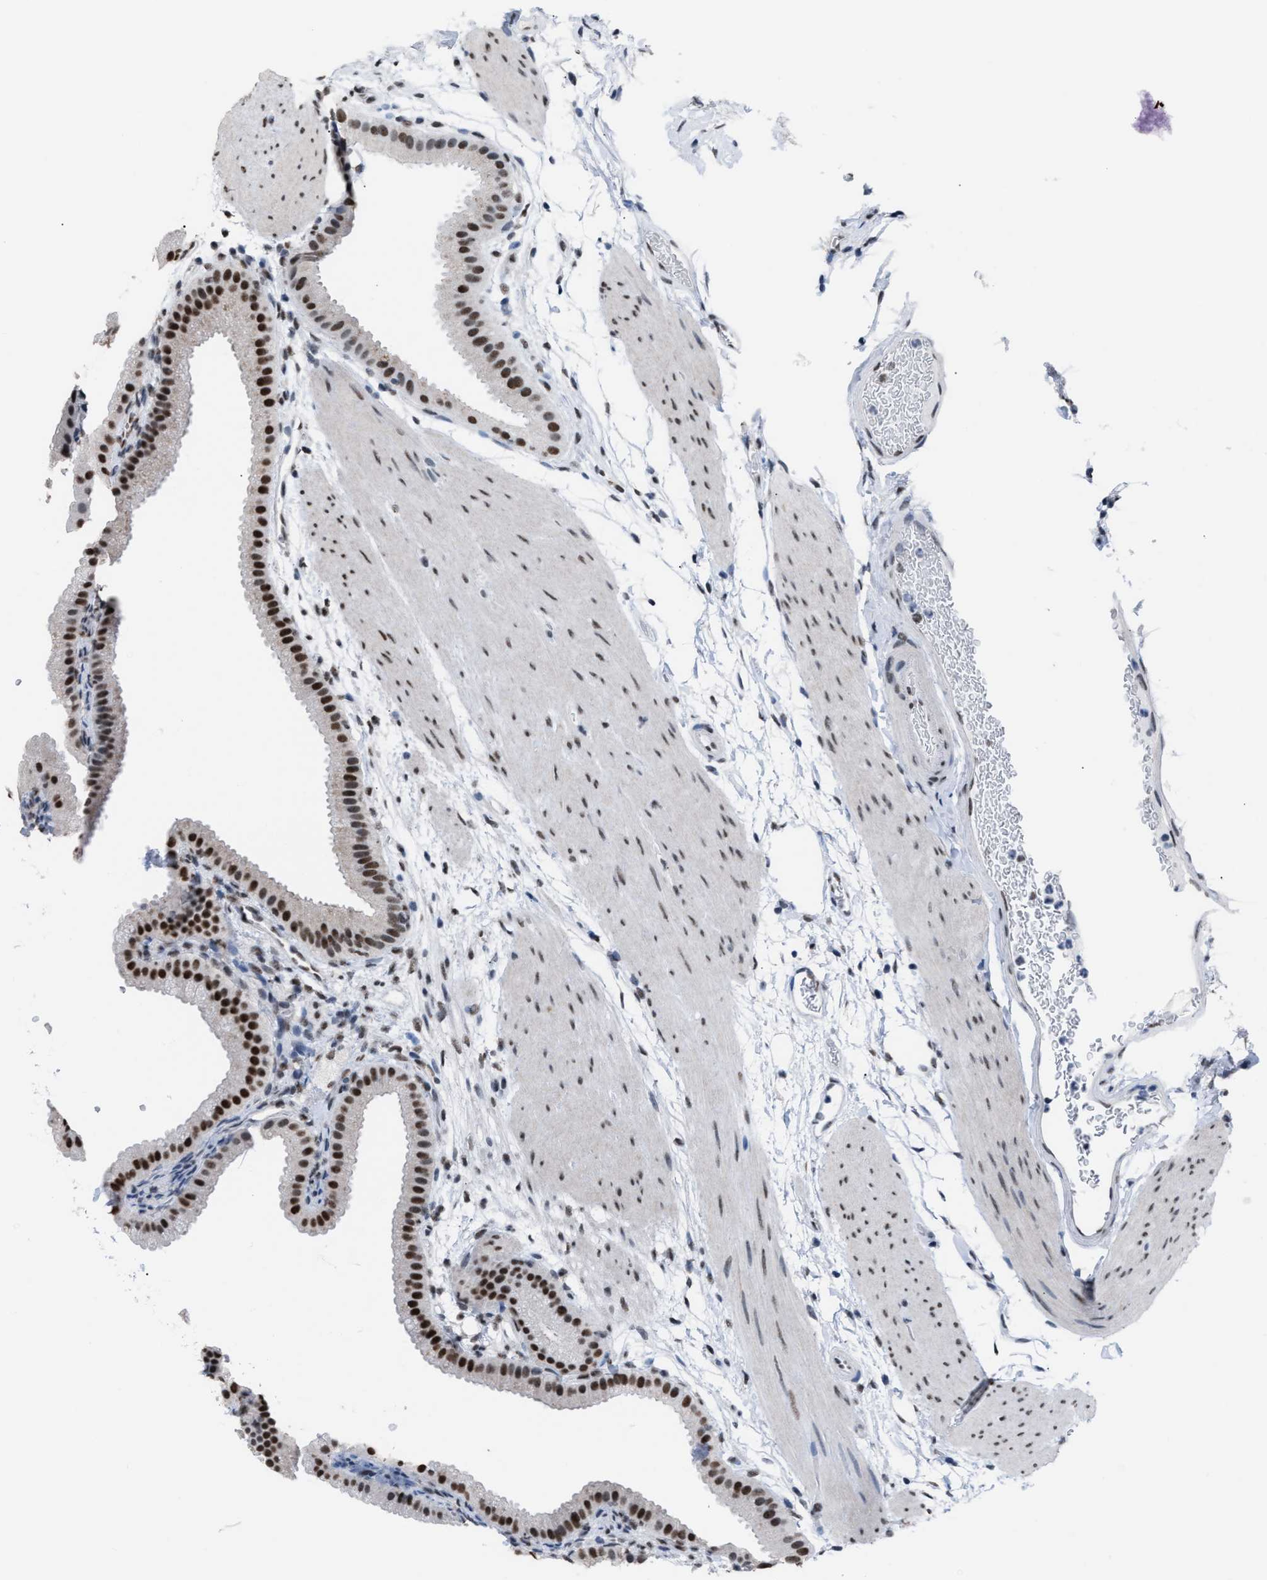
{"staining": {"intensity": "strong", "quantity": ">75%", "location": "nuclear"}, "tissue": "gallbladder", "cell_type": "Glandular cells", "image_type": "normal", "snomed": [{"axis": "morphology", "description": "Normal tissue, NOS"}, {"axis": "topography", "description": "Gallbladder"}], "caption": "The image exhibits staining of benign gallbladder, revealing strong nuclear protein staining (brown color) within glandular cells. (DAB IHC with brightfield microscopy, high magnification).", "gene": "CCAR2", "patient": {"sex": "female", "age": 64}}